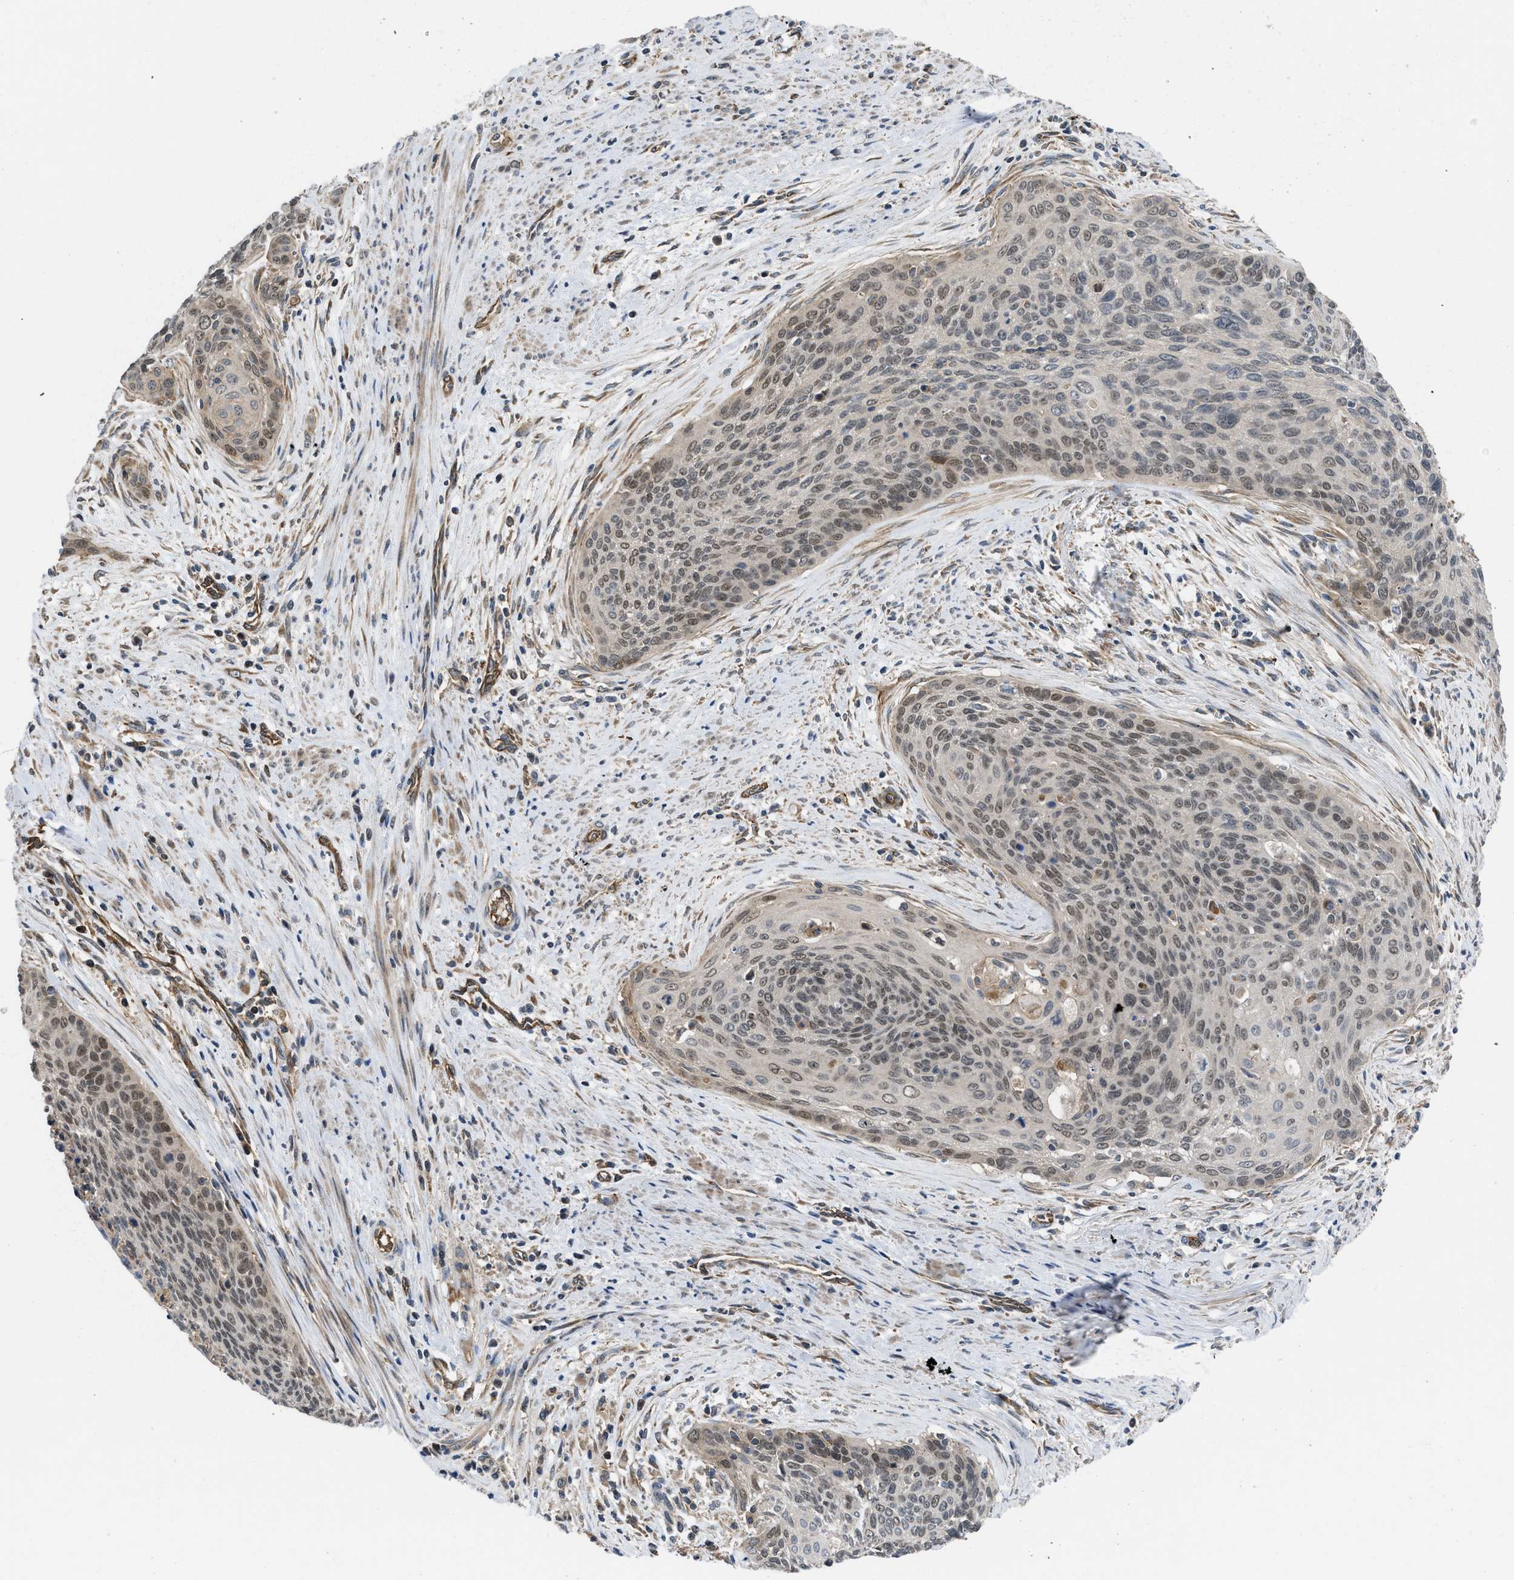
{"staining": {"intensity": "weak", "quantity": "<25%", "location": "nuclear"}, "tissue": "cervical cancer", "cell_type": "Tumor cells", "image_type": "cancer", "snomed": [{"axis": "morphology", "description": "Squamous cell carcinoma, NOS"}, {"axis": "topography", "description": "Cervix"}], "caption": "The immunohistochemistry micrograph has no significant positivity in tumor cells of cervical squamous cell carcinoma tissue.", "gene": "GPATCH2L", "patient": {"sex": "female", "age": 55}}